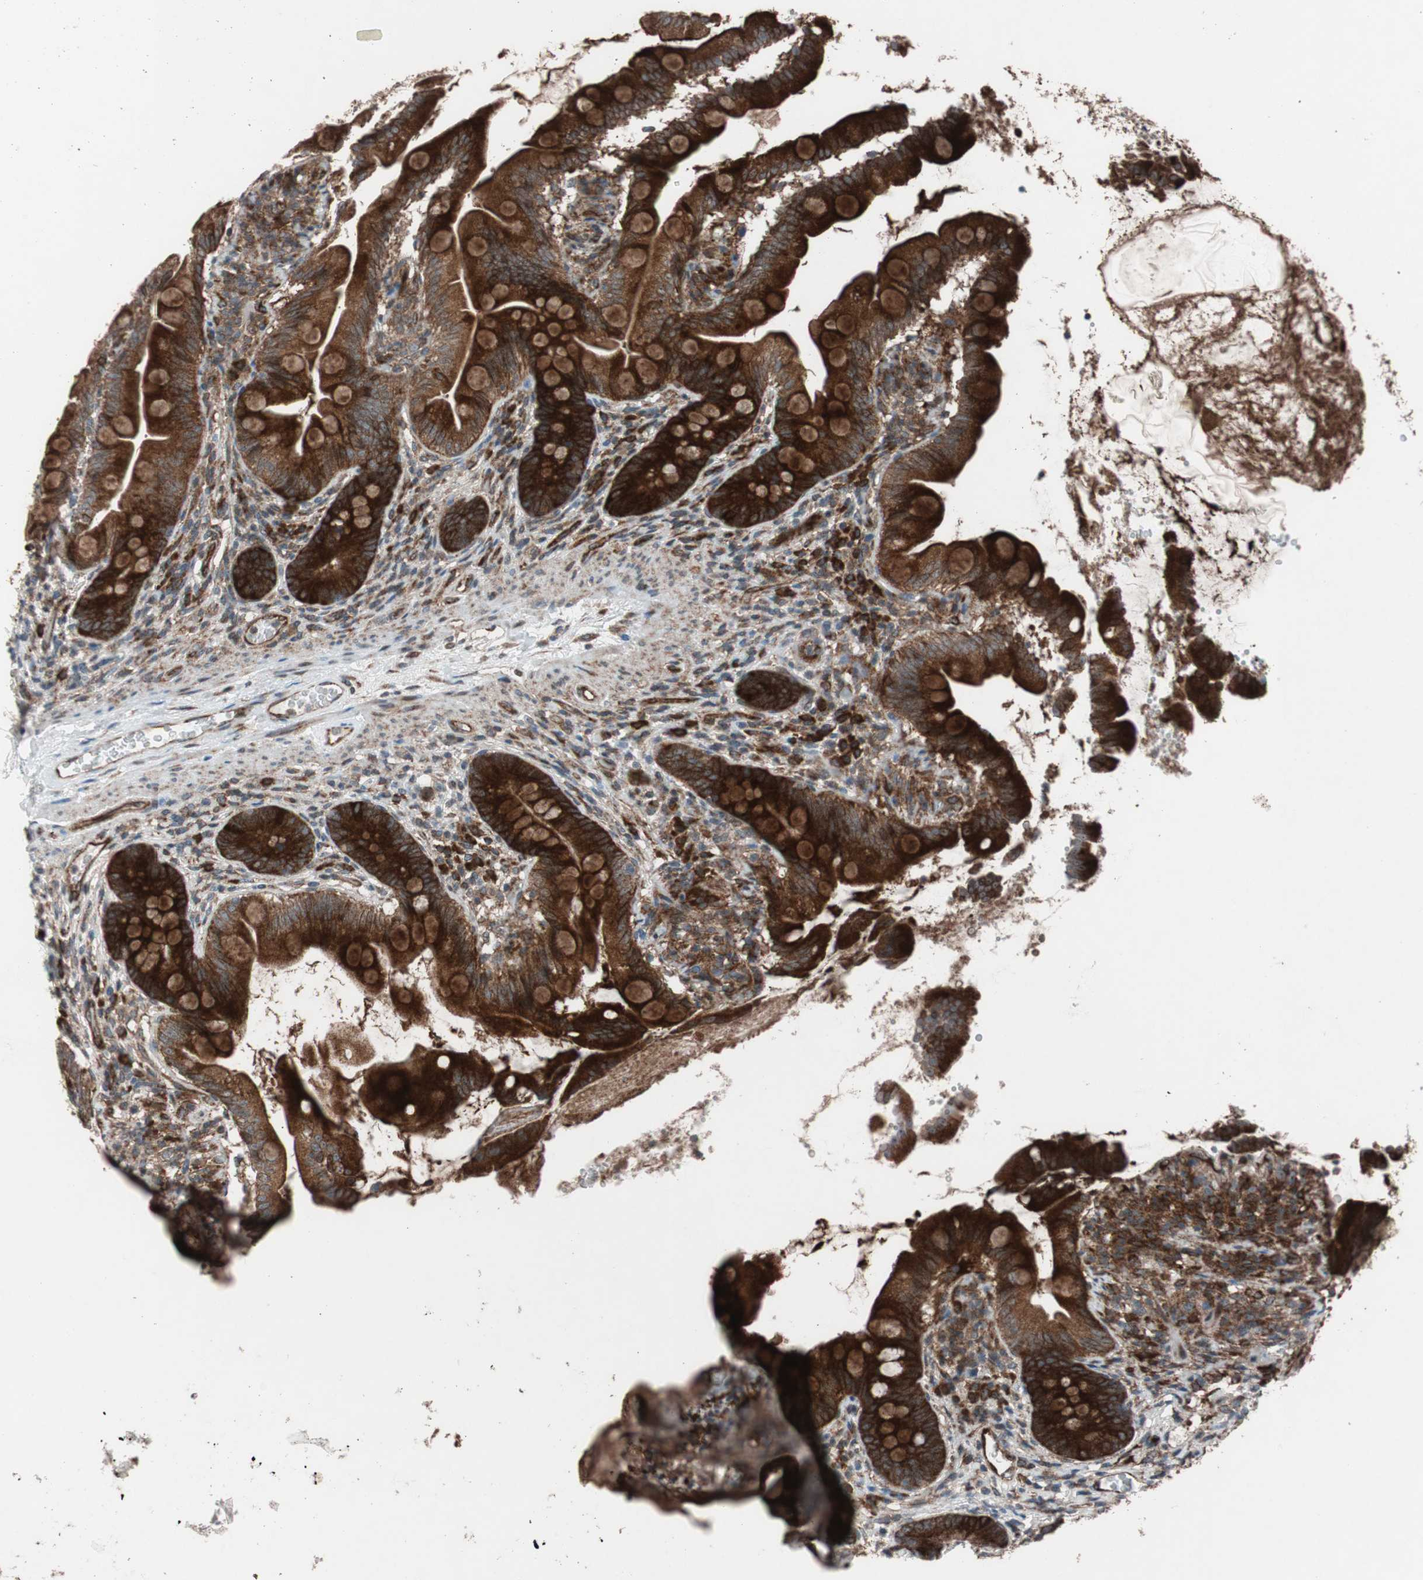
{"staining": {"intensity": "strong", "quantity": ">75%", "location": "cytoplasmic/membranous"}, "tissue": "small intestine", "cell_type": "Glandular cells", "image_type": "normal", "snomed": [{"axis": "morphology", "description": "Normal tissue, NOS"}, {"axis": "topography", "description": "Small intestine"}], "caption": "DAB immunohistochemical staining of benign small intestine demonstrates strong cytoplasmic/membranous protein expression in about >75% of glandular cells.", "gene": "CCL14", "patient": {"sex": "female", "age": 56}}